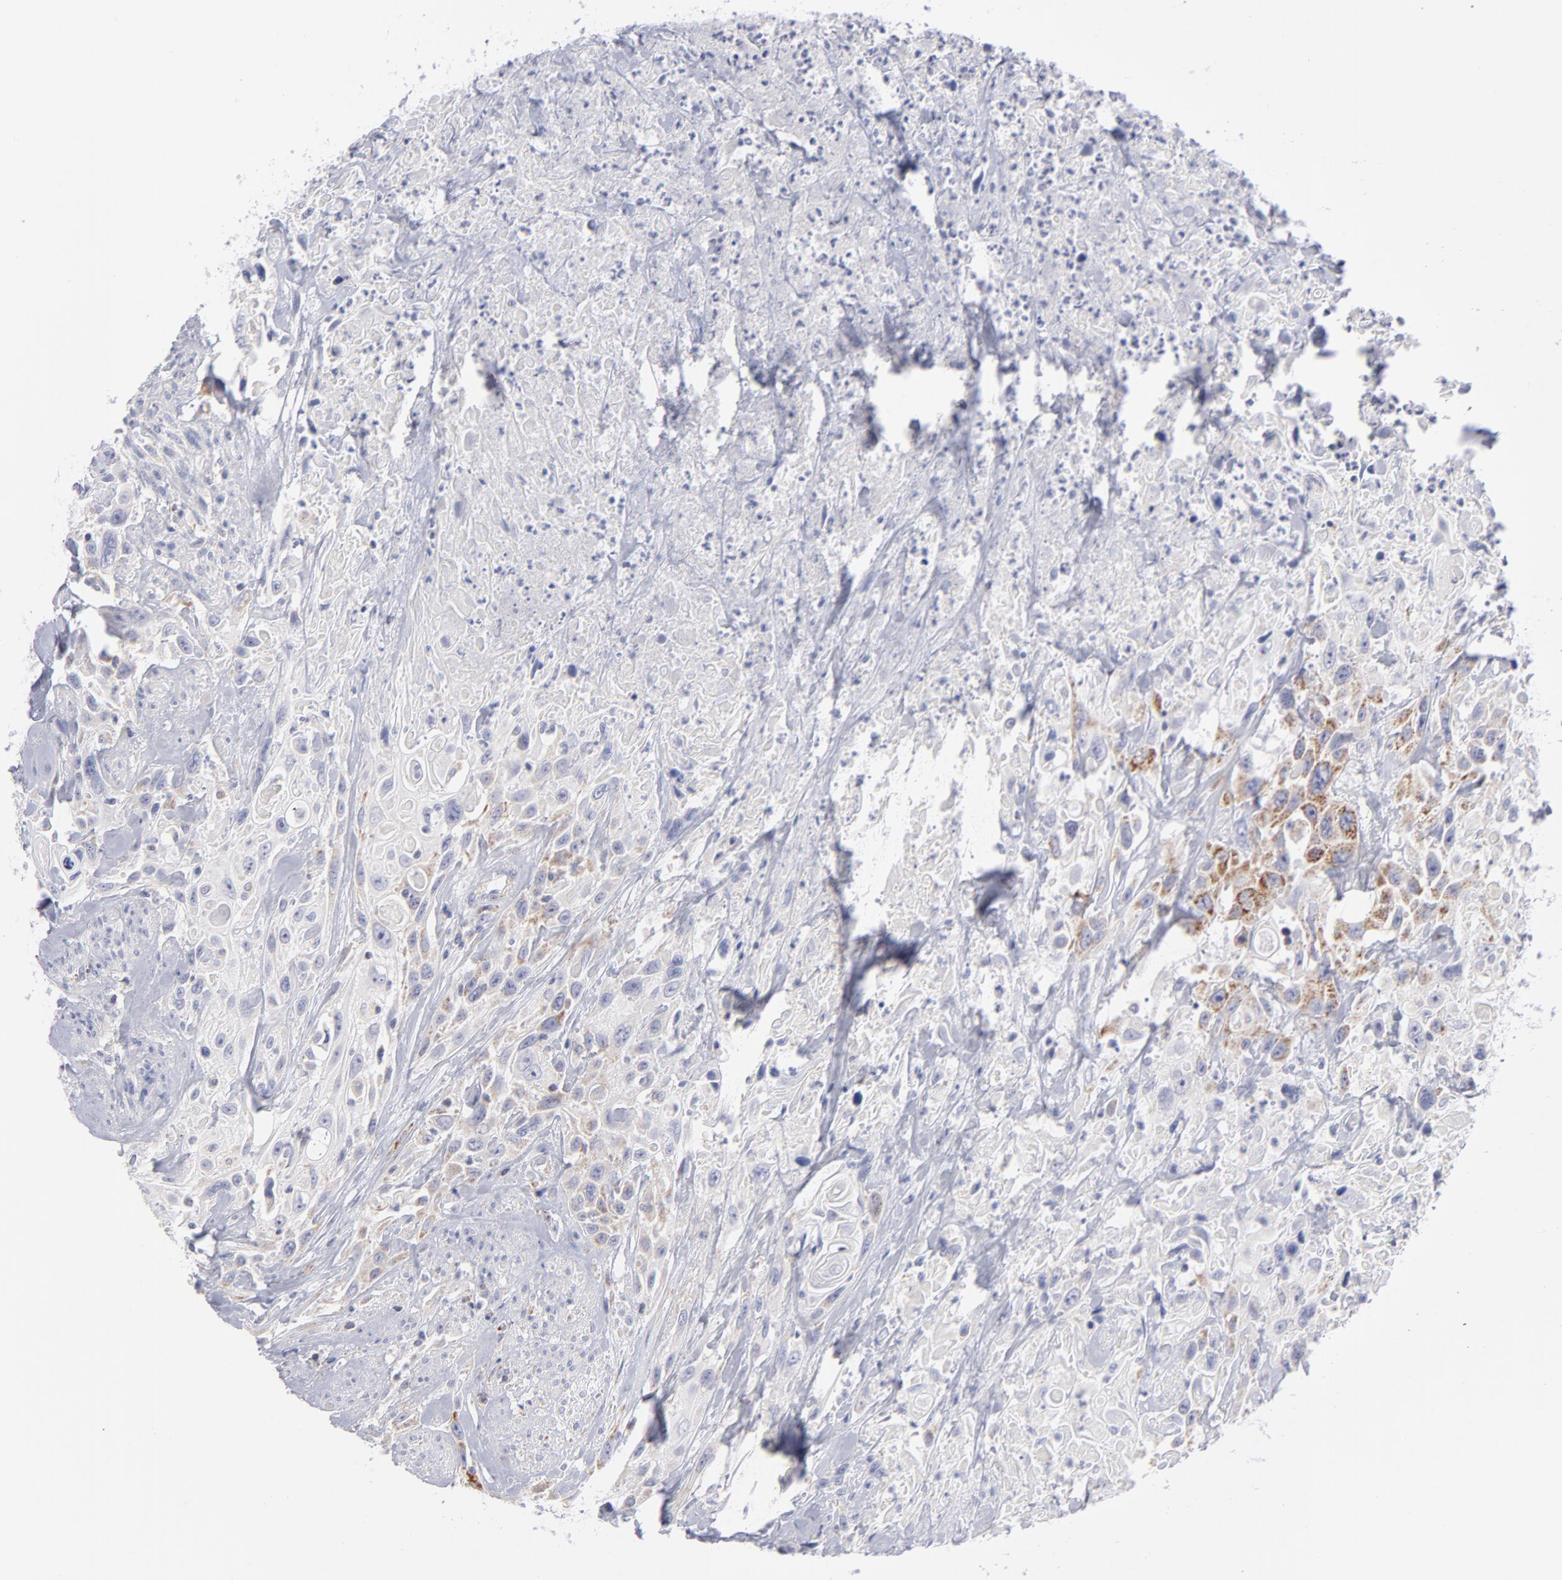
{"staining": {"intensity": "moderate", "quantity": ">75%", "location": "cytoplasmic/membranous"}, "tissue": "urothelial cancer", "cell_type": "Tumor cells", "image_type": "cancer", "snomed": [{"axis": "morphology", "description": "Urothelial carcinoma, High grade"}, {"axis": "topography", "description": "Urinary bladder"}], "caption": "This photomicrograph displays high-grade urothelial carcinoma stained with immunohistochemistry to label a protein in brown. The cytoplasmic/membranous of tumor cells show moderate positivity for the protein. Nuclei are counter-stained blue.", "gene": "MTHFD2", "patient": {"sex": "female", "age": 84}}